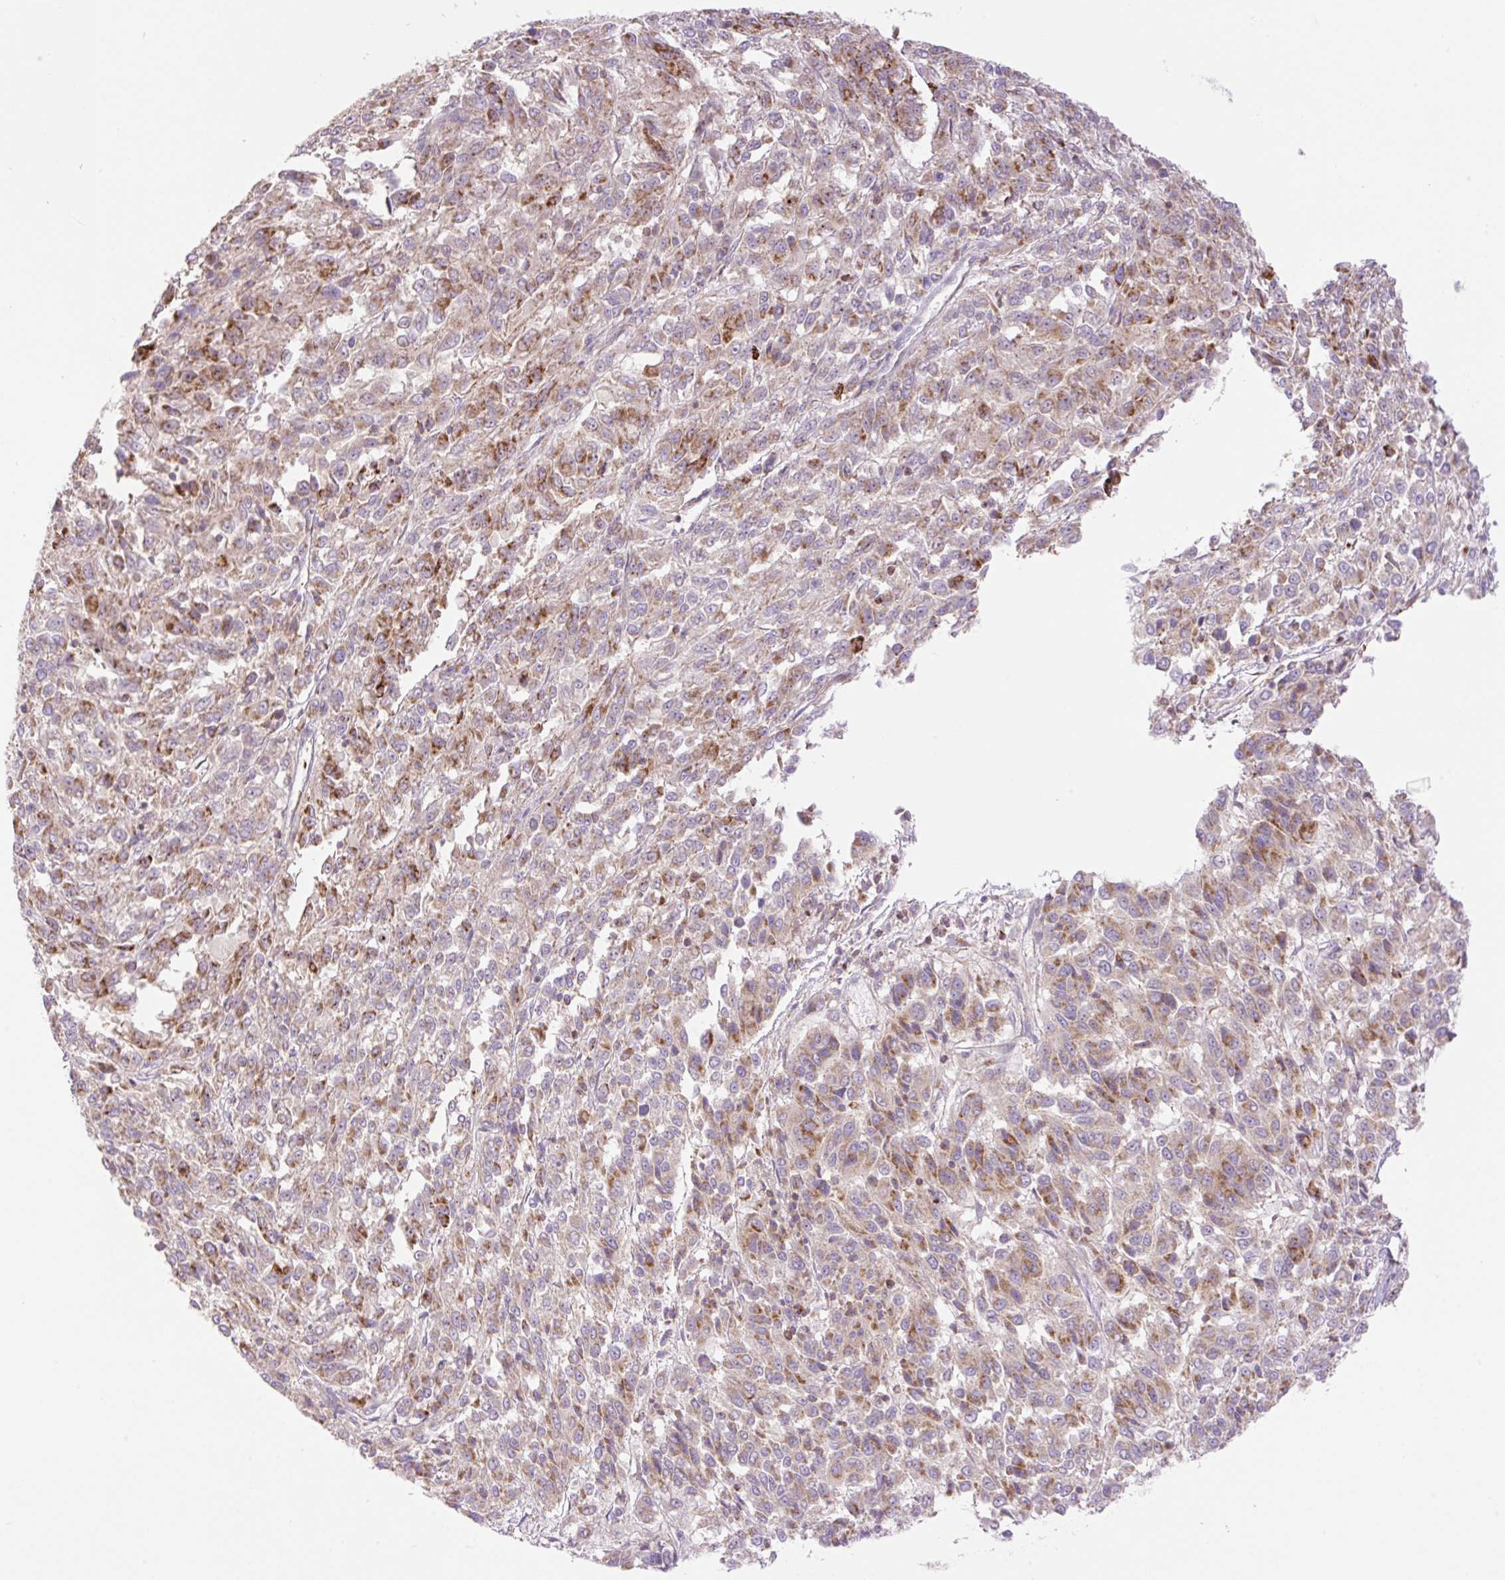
{"staining": {"intensity": "moderate", "quantity": "25%-75%", "location": "cytoplasmic/membranous"}, "tissue": "melanoma", "cell_type": "Tumor cells", "image_type": "cancer", "snomed": [{"axis": "morphology", "description": "Malignant melanoma, Metastatic site"}, {"axis": "topography", "description": "Lung"}], "caption": "A photomicrograph of human melanoma stained for a protein exhibits moderate cytoplasmic/membranous brown staining in tumor cells.", "gene": "VPS25", "patient": {"sex": "male", "age": 64}}